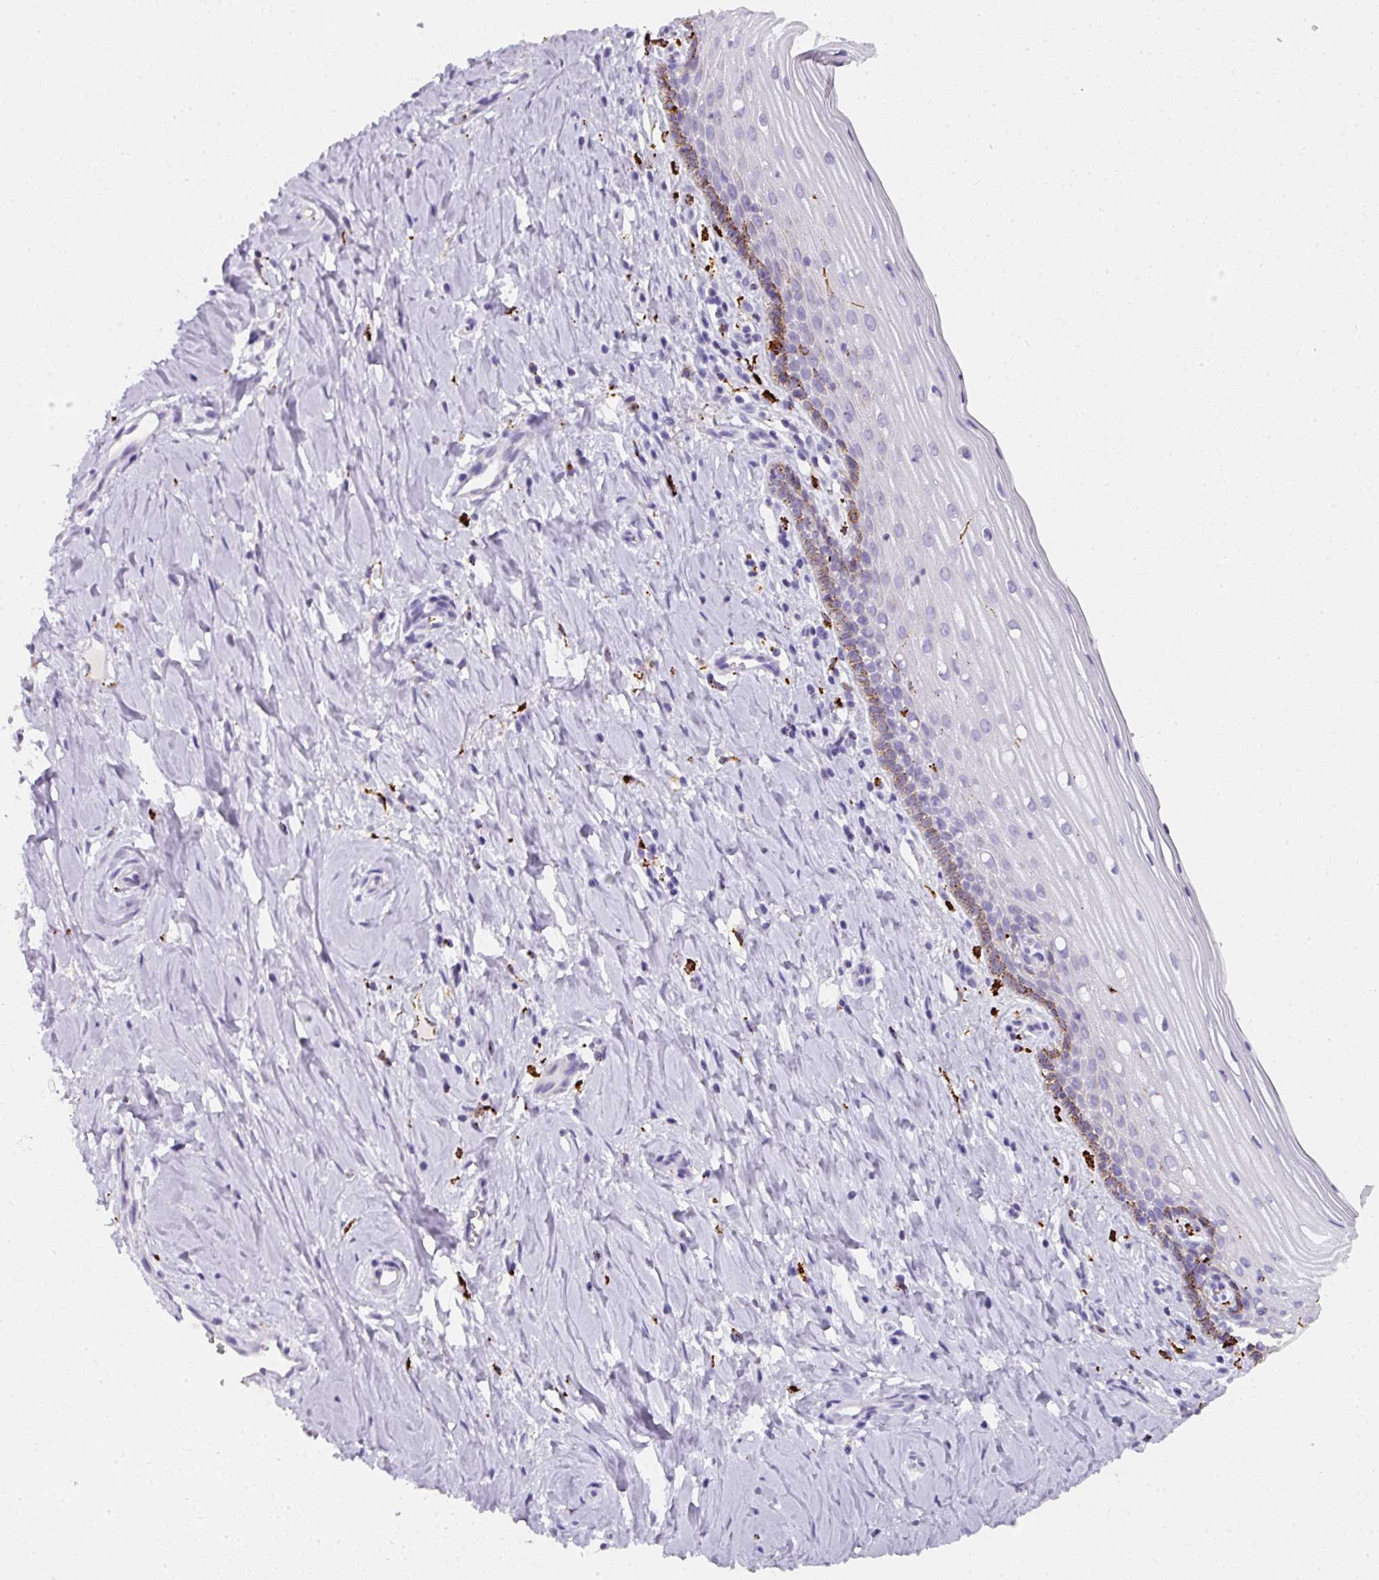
{"staining": {"intensity": "negative", "quantity": "none", "location": "none"}, "tissue": "cervix", "cell_type": "Glandular cells", "image_type": "normal", "snomed": [{"axis": "morphology", "description": "Normal tissue, NOS"}, {"axis": "topography", "description": "Cervix"}], "caption": "IHC photomicrograph of benign cervix stained for a protein (brown), which demonstrates no staining in glandular cells.", "gene": "MMACHC", "patient": {"sex": "female", "age": 44}}